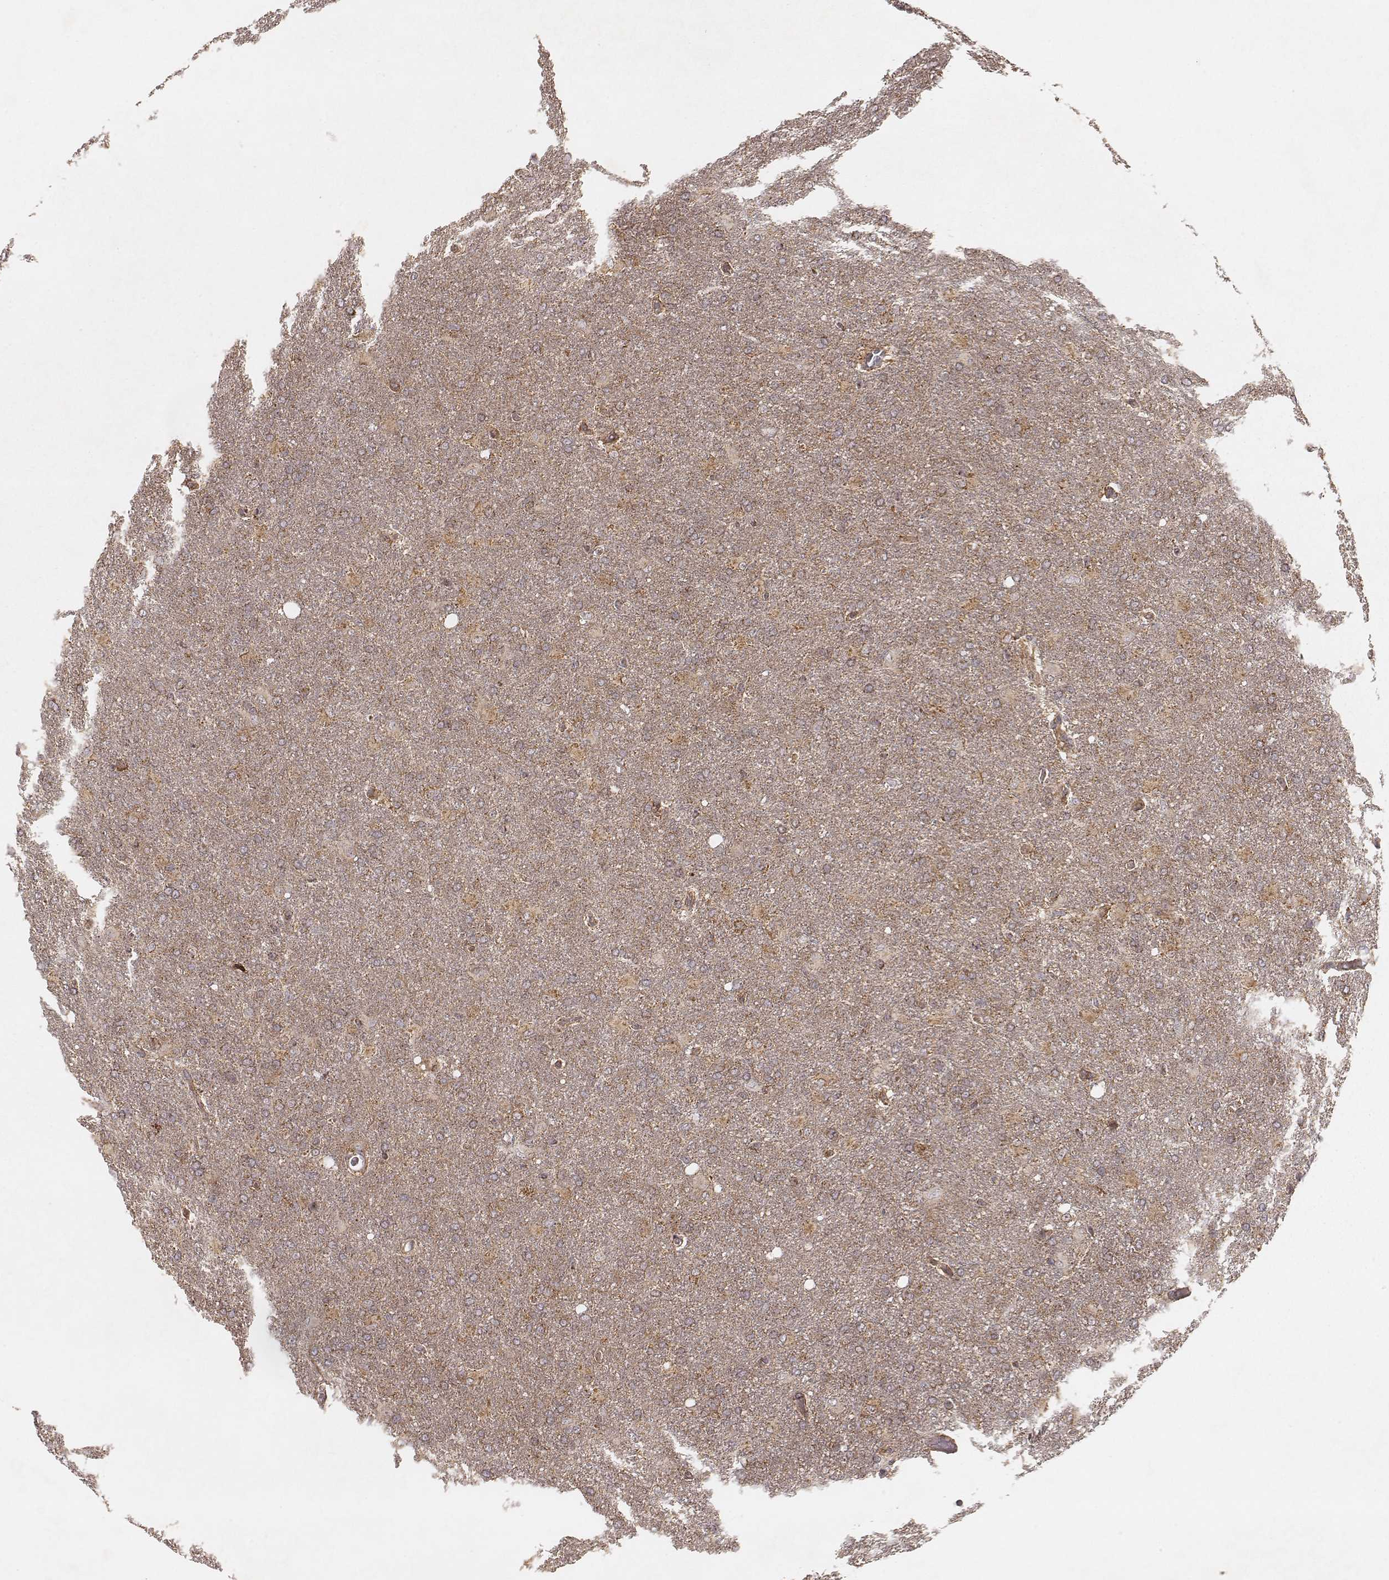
{"staining": {"intensity": "weak", "quantity": "25%-75%", "location": "cytoplasmic/membranous"}, "tissue": "glioma", "cell_type": "Tumor cells", "image_type": "cancer", "snomed": [{"axis": "morphology", "description": "Glioma, malignant, High grade"}, {"axis": "topography", "description": "Brain"}], "caption": "High-grade glioma (malignant) stained for a protein (brown) displays weak cytoplasmic/membranous positive expression in about 25%-75% of tumor cells.", "gene": "NDUFA7", "patient": {"sex": "male", "age": 68}}